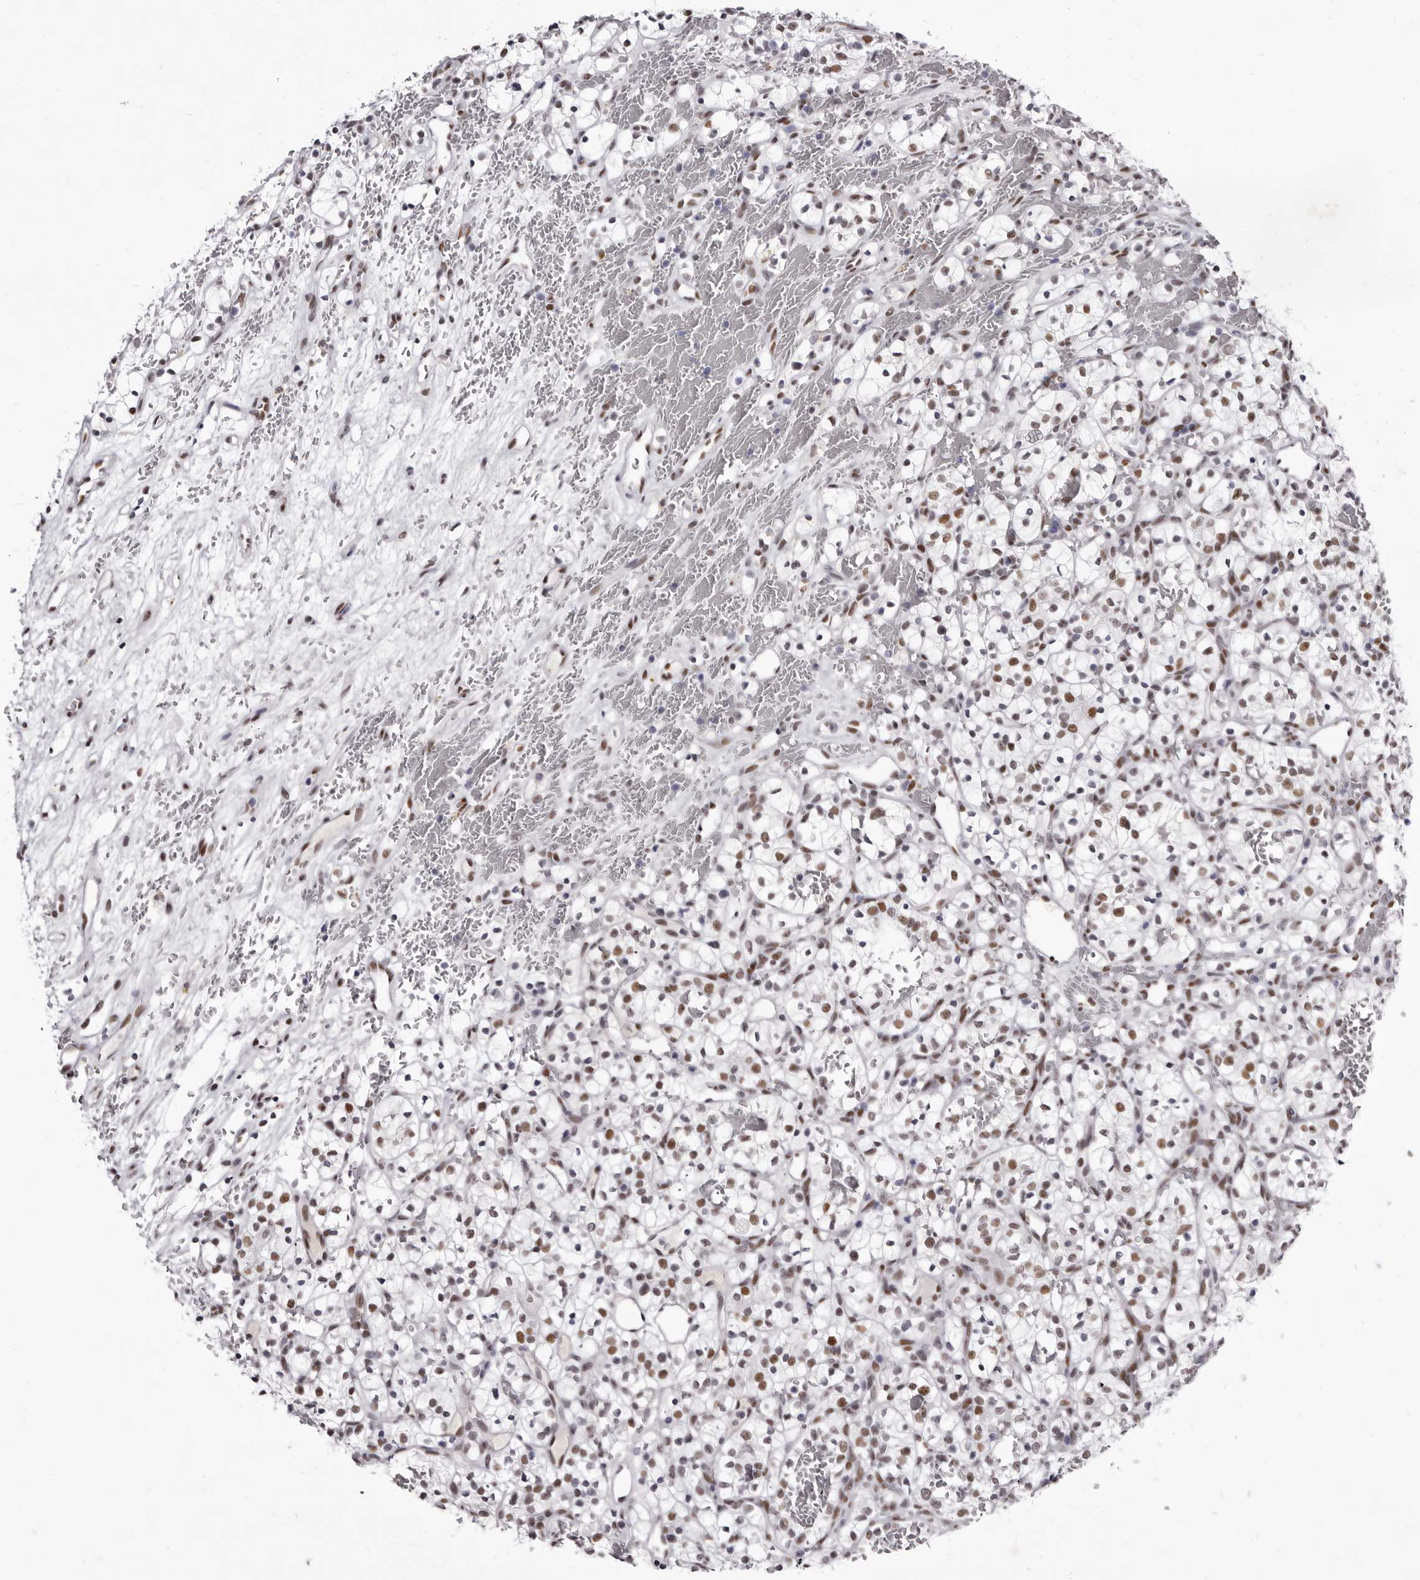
{"staining": {"intensity": "moderate", "quantity": ">75%", "location": "nuclear"}, "tissue": "renal cancer", "cell_type": "Tumor cells", "image_type": "cancer", "snomed": [{"axis": "morphology", "description": "Adenocarcinoma, NOS"}, {"axis": "topography", "description": "Kidney"}], "caption": "Immunohistochemical staining of renal cancer shows medium levels of moderate nuclear protein expression in about >75% of tumor cells.", "gene": "ZNF326", "patient": {"sex": "female", "age": 57}}